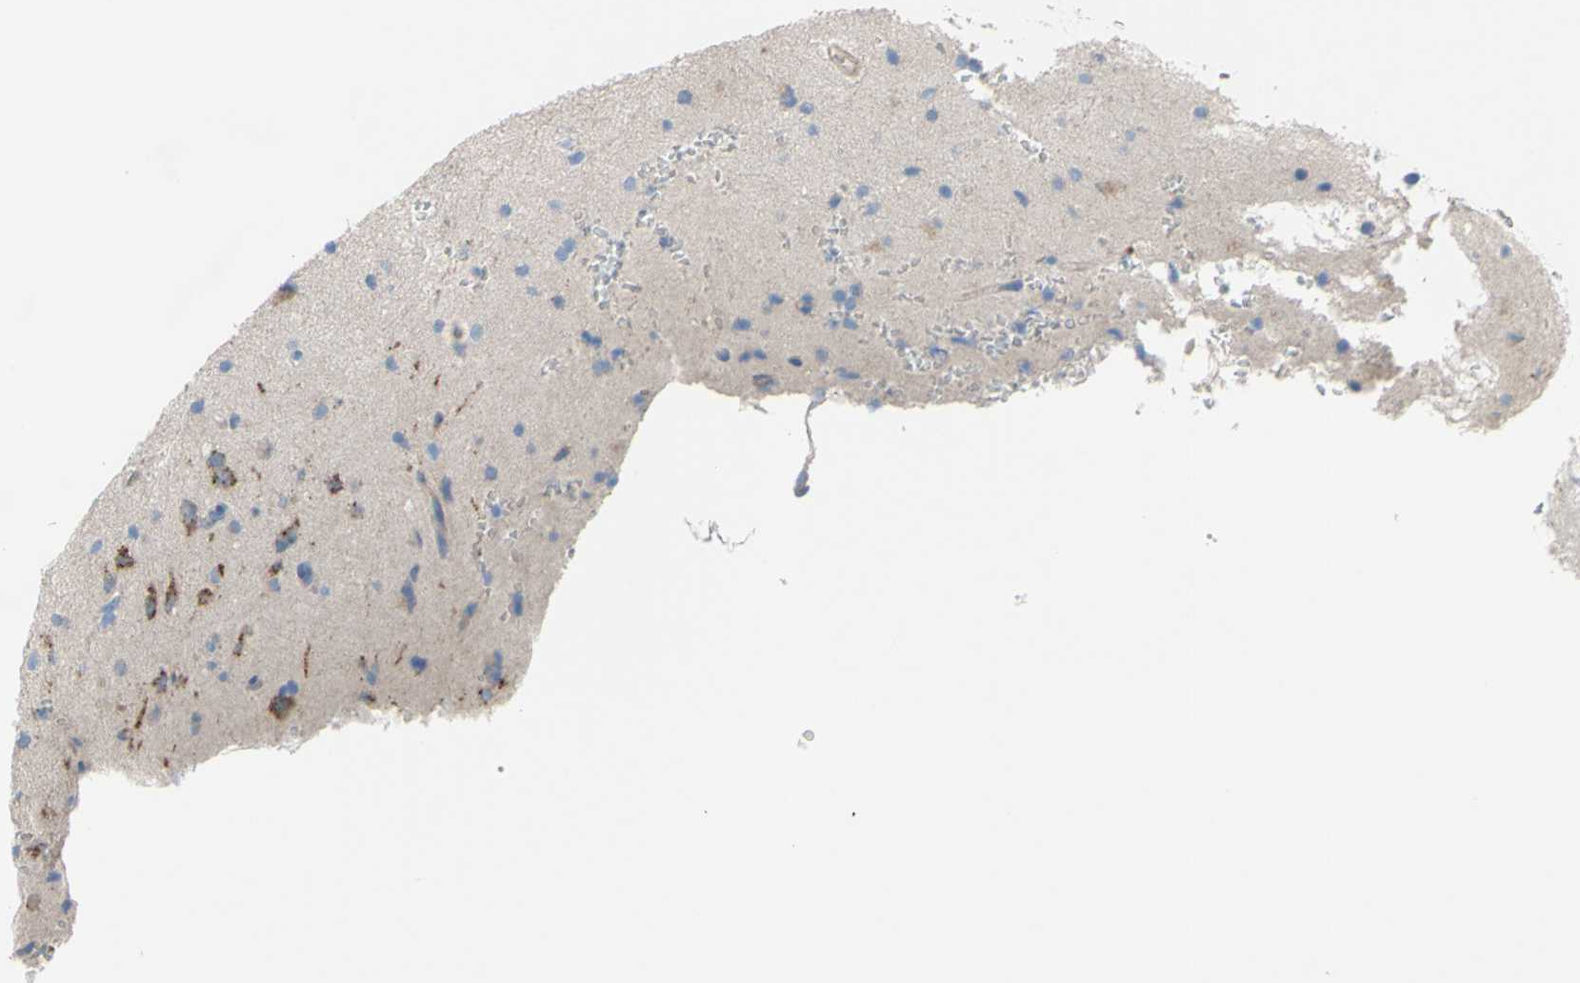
{"staining": {"intensity": "negative", "quantity": "none", "location": "none"}, "tissue": "glioma", "cell_type": "Tumor cells", "image_type": "cancer", "snomed": [{"axis": "morphology", "description": "Glioma, malignant, High grade"}, {"axis": "topography", "description": "Brain"}], "caption": "This is a image of IHC staining of malignant glioma (high-grade), which shows no staining in tumor cells.", "gene": "TMEM59L", "patient": {"sex": "male", "age": 47}}